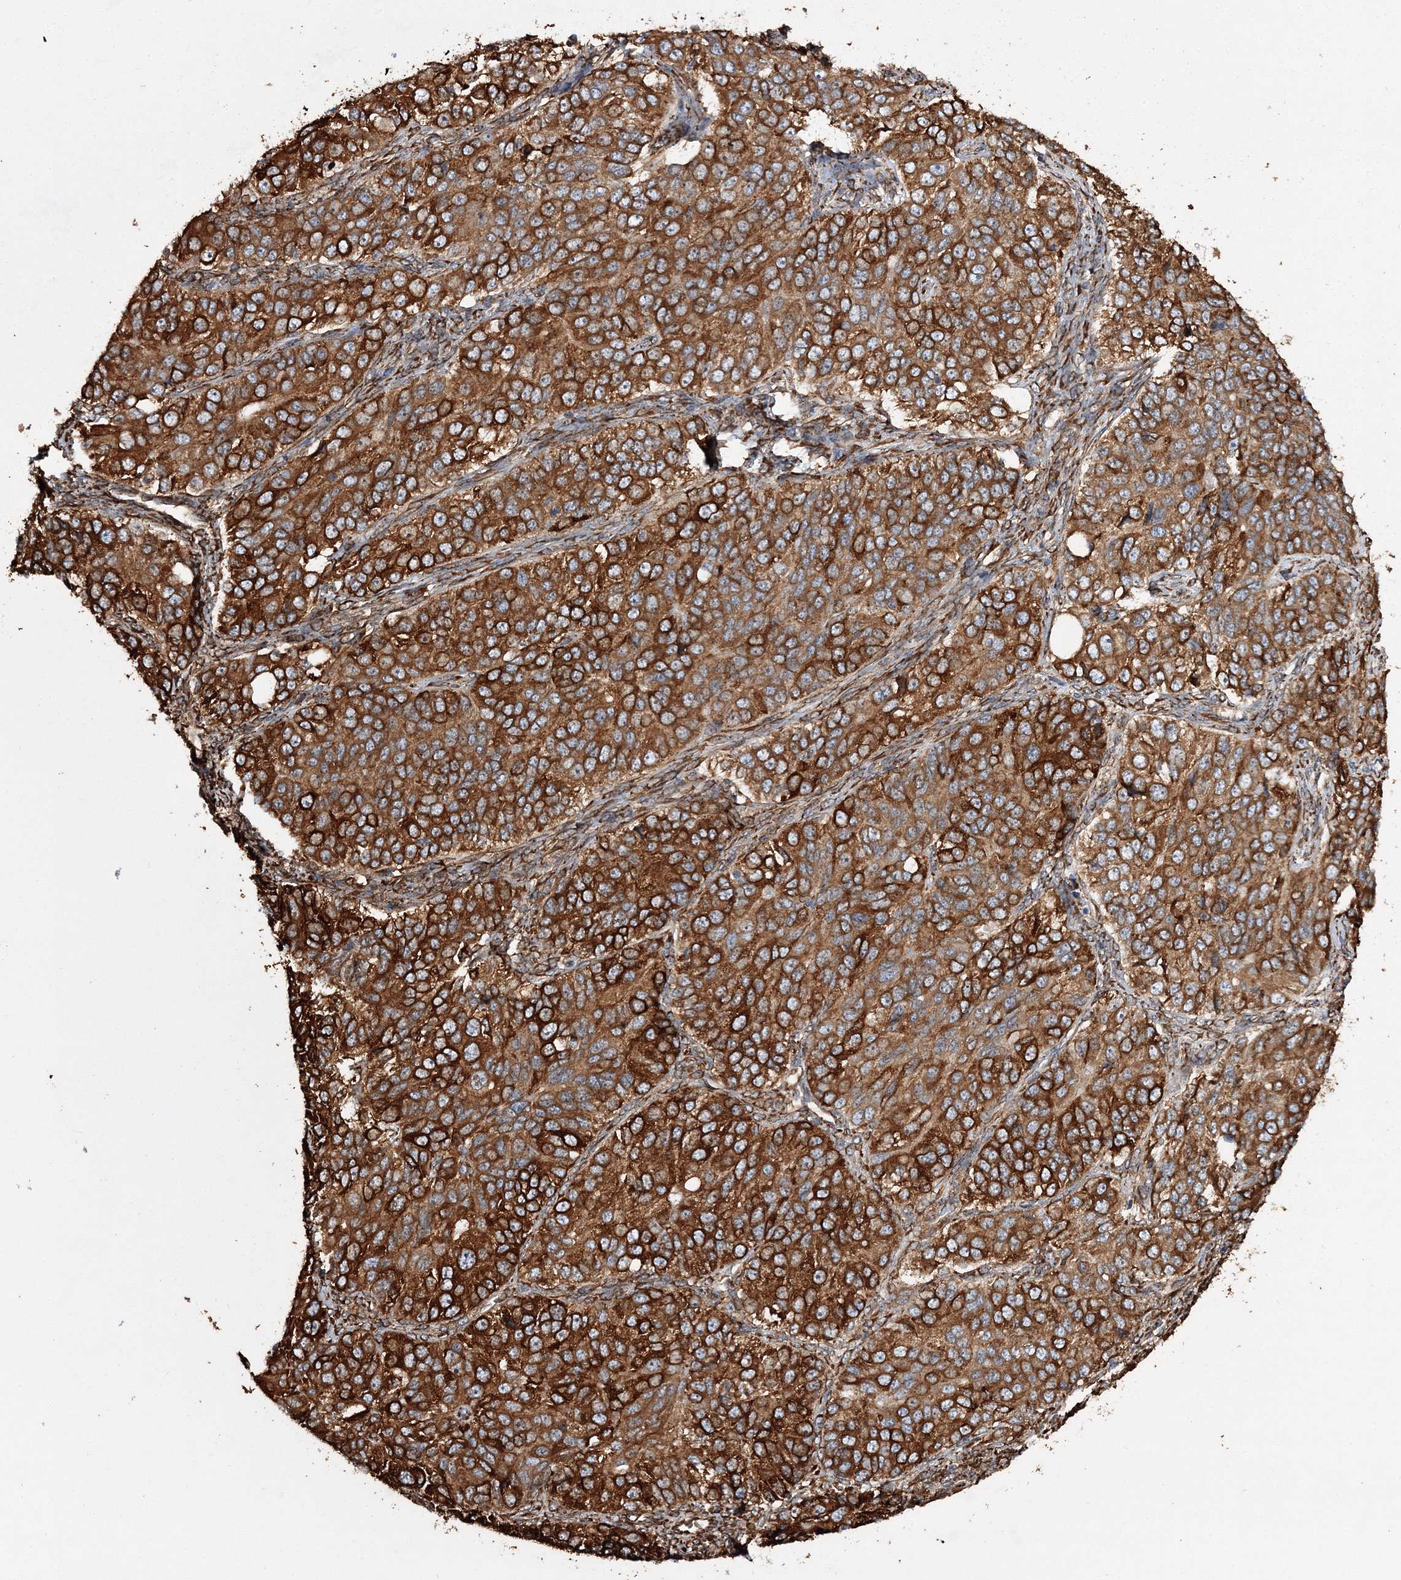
{"staining": {"intensity": "strong", "quantity": ">75%", "location": "cytoplasmic/membranous"}, "tissue": "ovarian cancer", "cell_type": "Tumor cells", "image_type": "cancer", "snomed": [{"axis": "morphology", "description": "Carcinoma, endometroid"}, {"axis": "topography", "description": "Ovary"}], "caption": "IHC image of neoplastic tissue: human ovarian cancer stained using immunohistochemistry exhibits high levels of strong protein expression localized specifically in the cytoplasmic/membranous of tumor cells, appearing as a cytoplasmic/membranous brown color.", "gene": "SCRN3", "patient": {"sex": "female", "age": 51}}